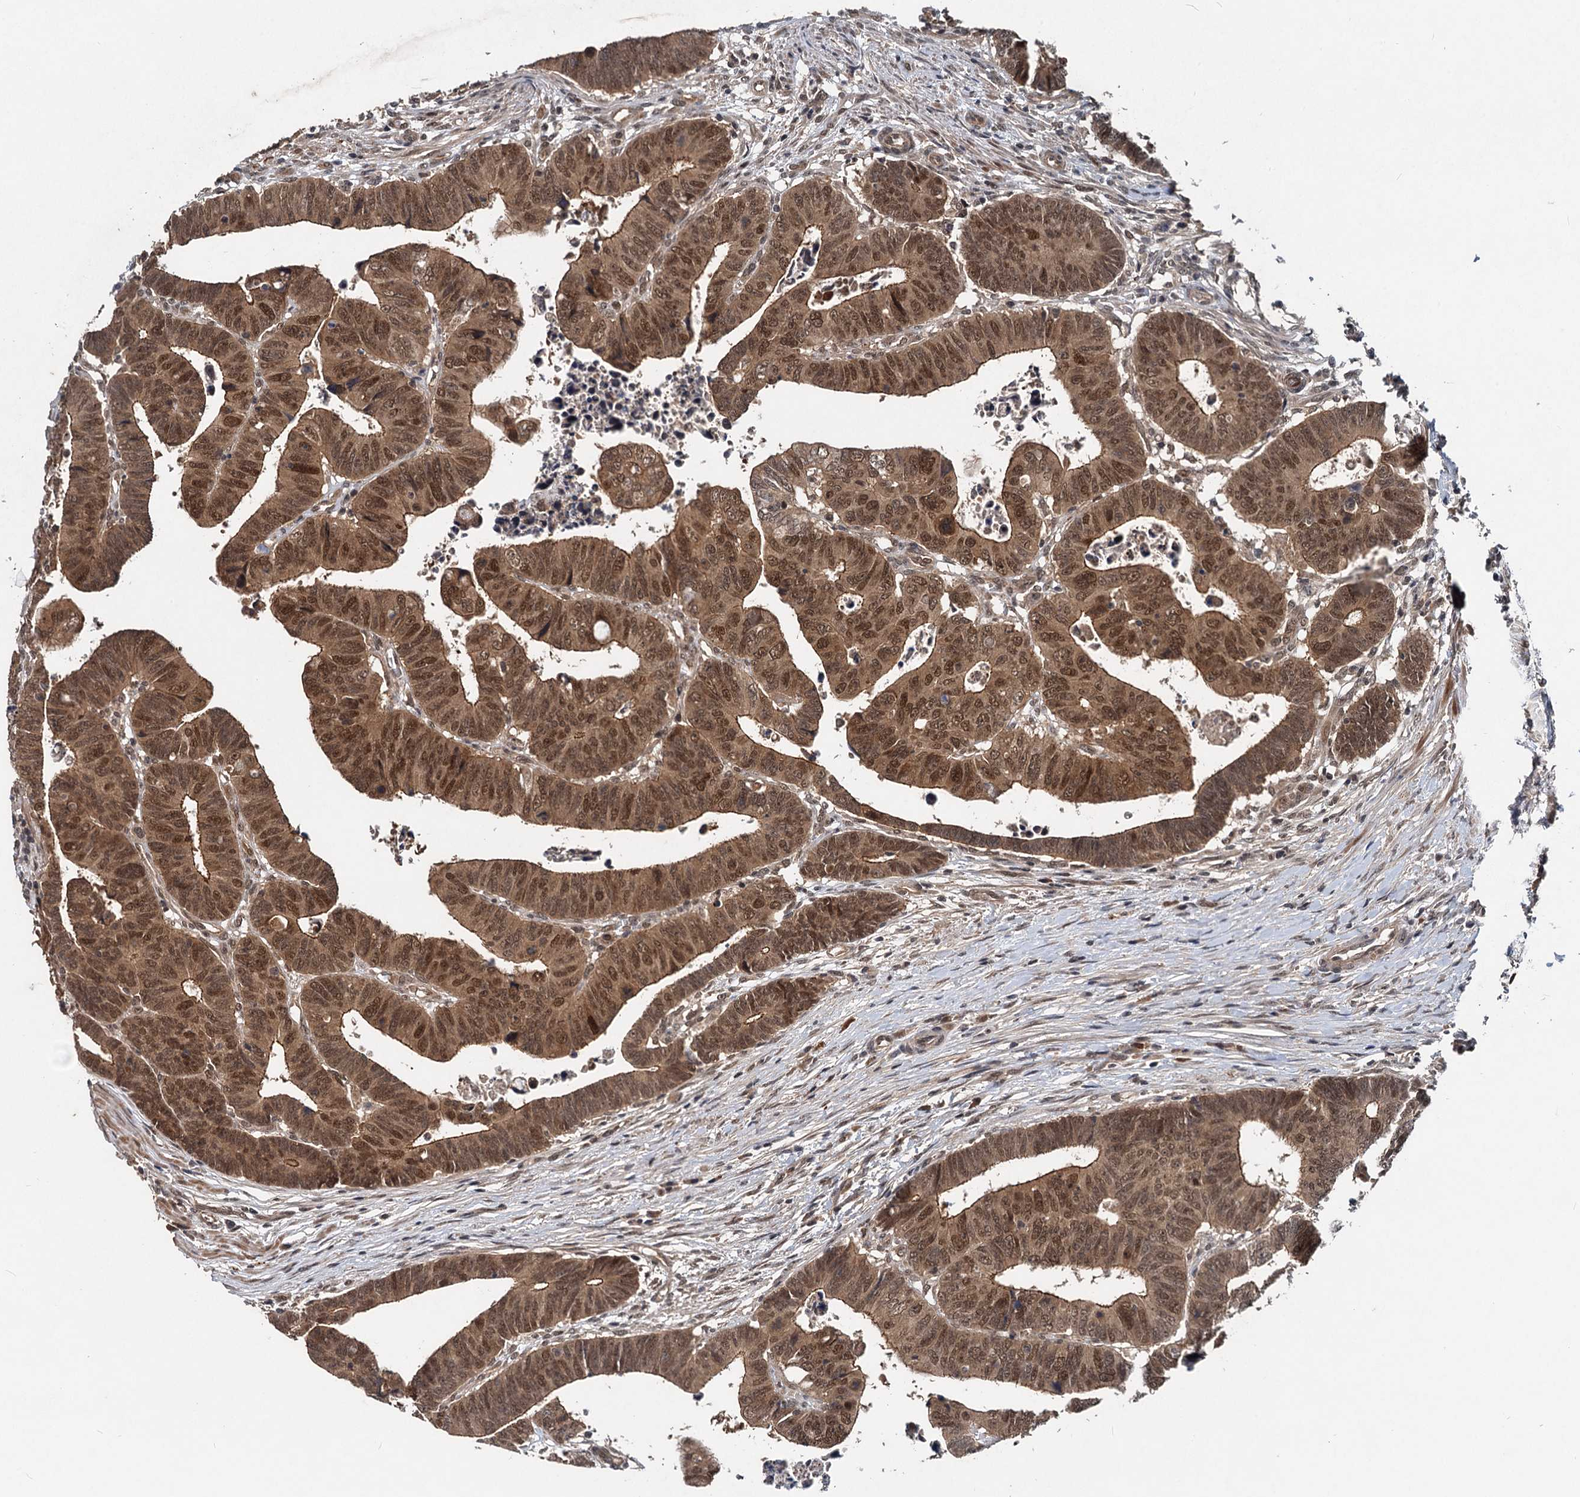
{"staining": {"intensity": "moderate", "quantity": ">75%", "location": "cytoplasmic/membranous,nuclear"}, "tissue": "colorectal cancer", "cell_type": "Tumor cells", "image_type": "cancer", "snomed": [{"axis": "morphology", "description": "Normal tissue, NOS"}, {"axis": "morphology", "description": "Adenocarcinoma, NOS"}, {"axis": "topography", "description": "Rectum"}], "caption": "The micrograph exhibits immunohistochemical staining of adenocarcinoma (colorectal). There is moderate cytoplasmic/membranous and nuclear positivity is appreciated in approximately >75% of tumor cells.", "gene": "RITA1", "patient": {"sex": "female", "age": 65}}